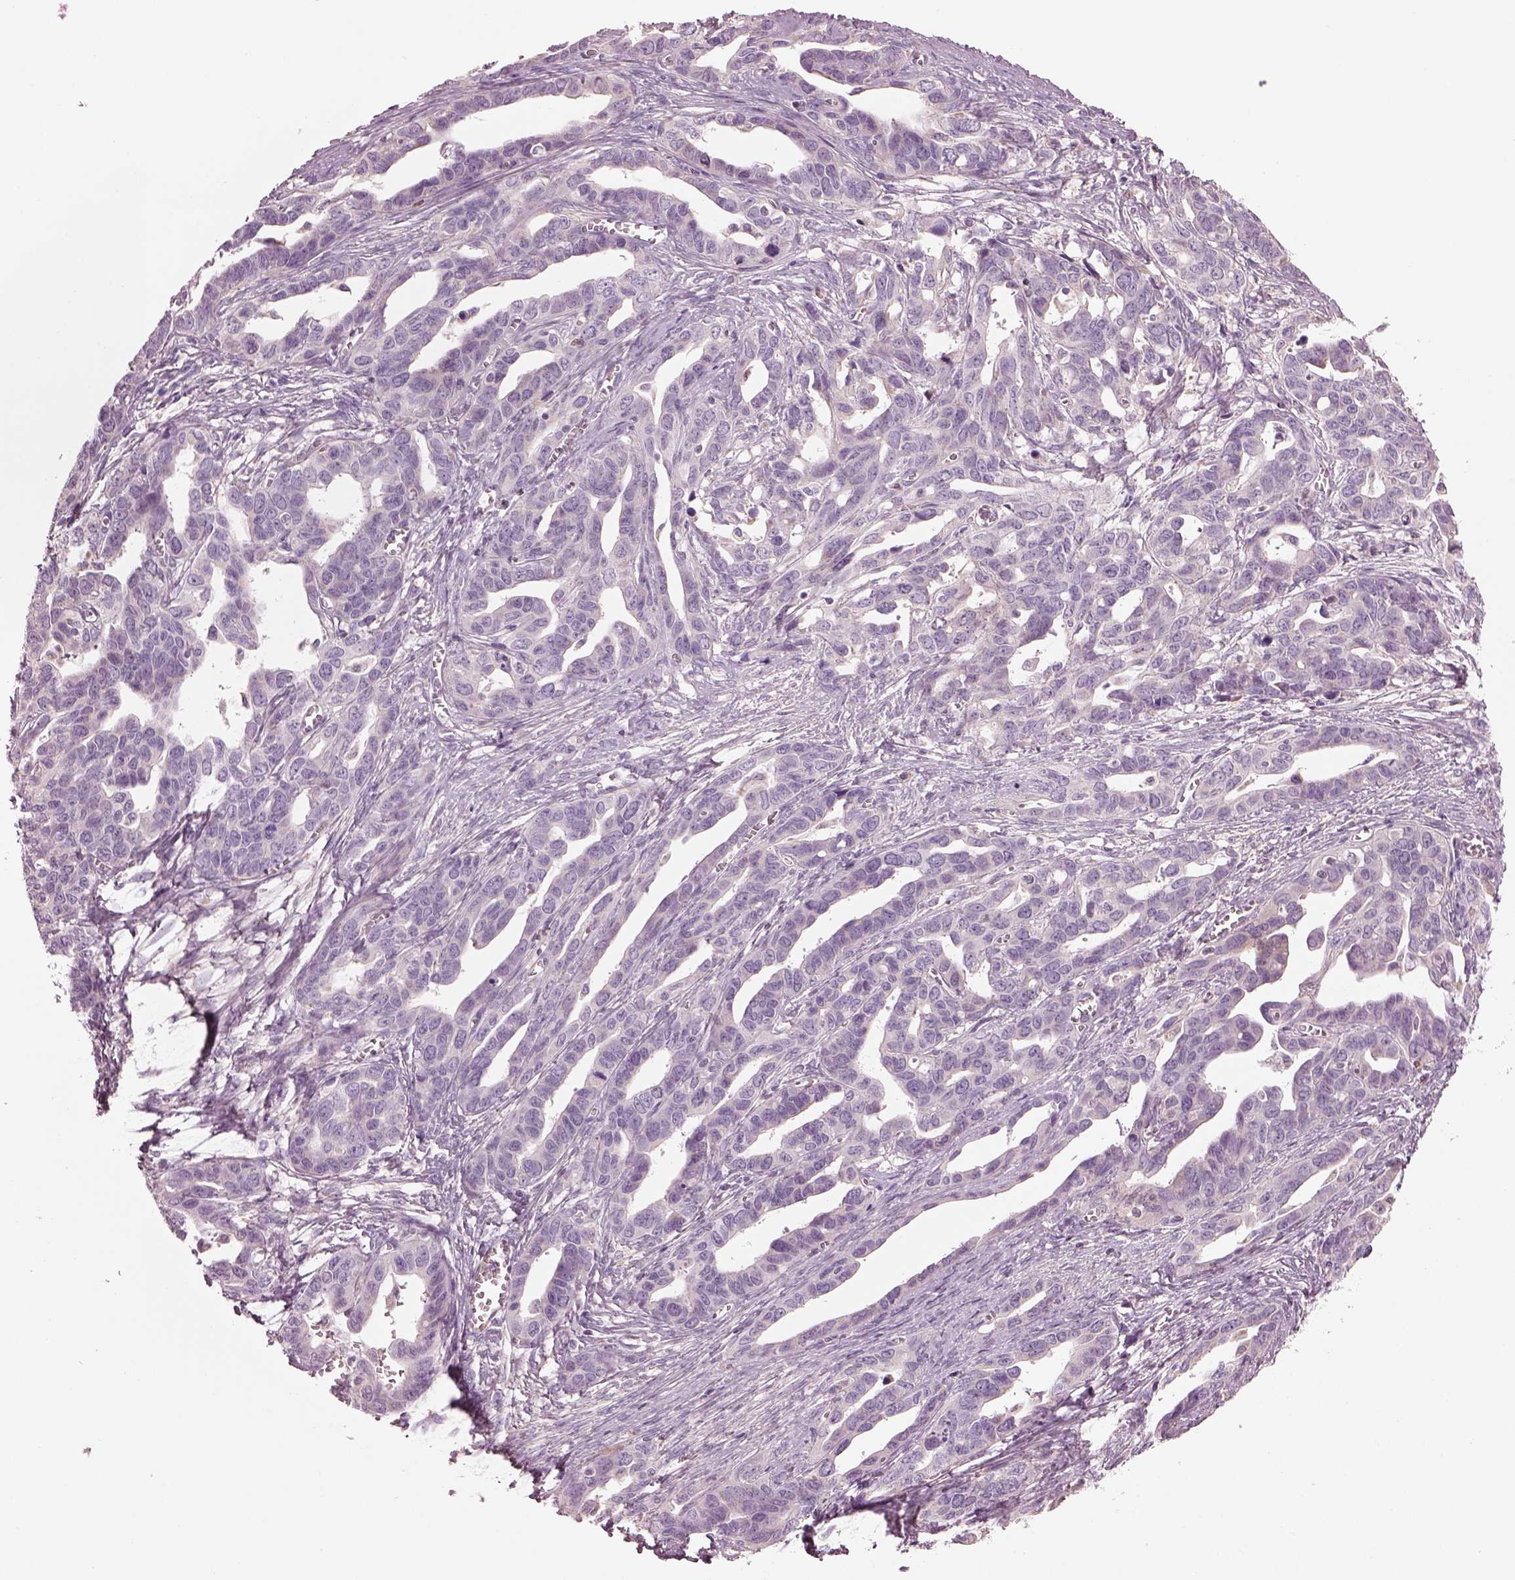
{"staining": {"intensity": "negative", "quantity": "none", "location": "none"}, "tissue": "ovarian cancer", "cell_type": "Tumor cells", "image_type": "cancer", "snomed": [{"axis": "morphology", "description": "Cystadenocarcinoma, serous, NOS"}, {"axis": "topography", "description": "Ovary"}], "caption": "Immunohistochemistry (IHC) photomicrograph of human ovarian cancer (serous cystadenocarcinoma) stained for a protein (brown), which demonstrates no positivity in tumor cells.", "gene": "SPATA7", "patient": {"sex": "female", "age": 69}}